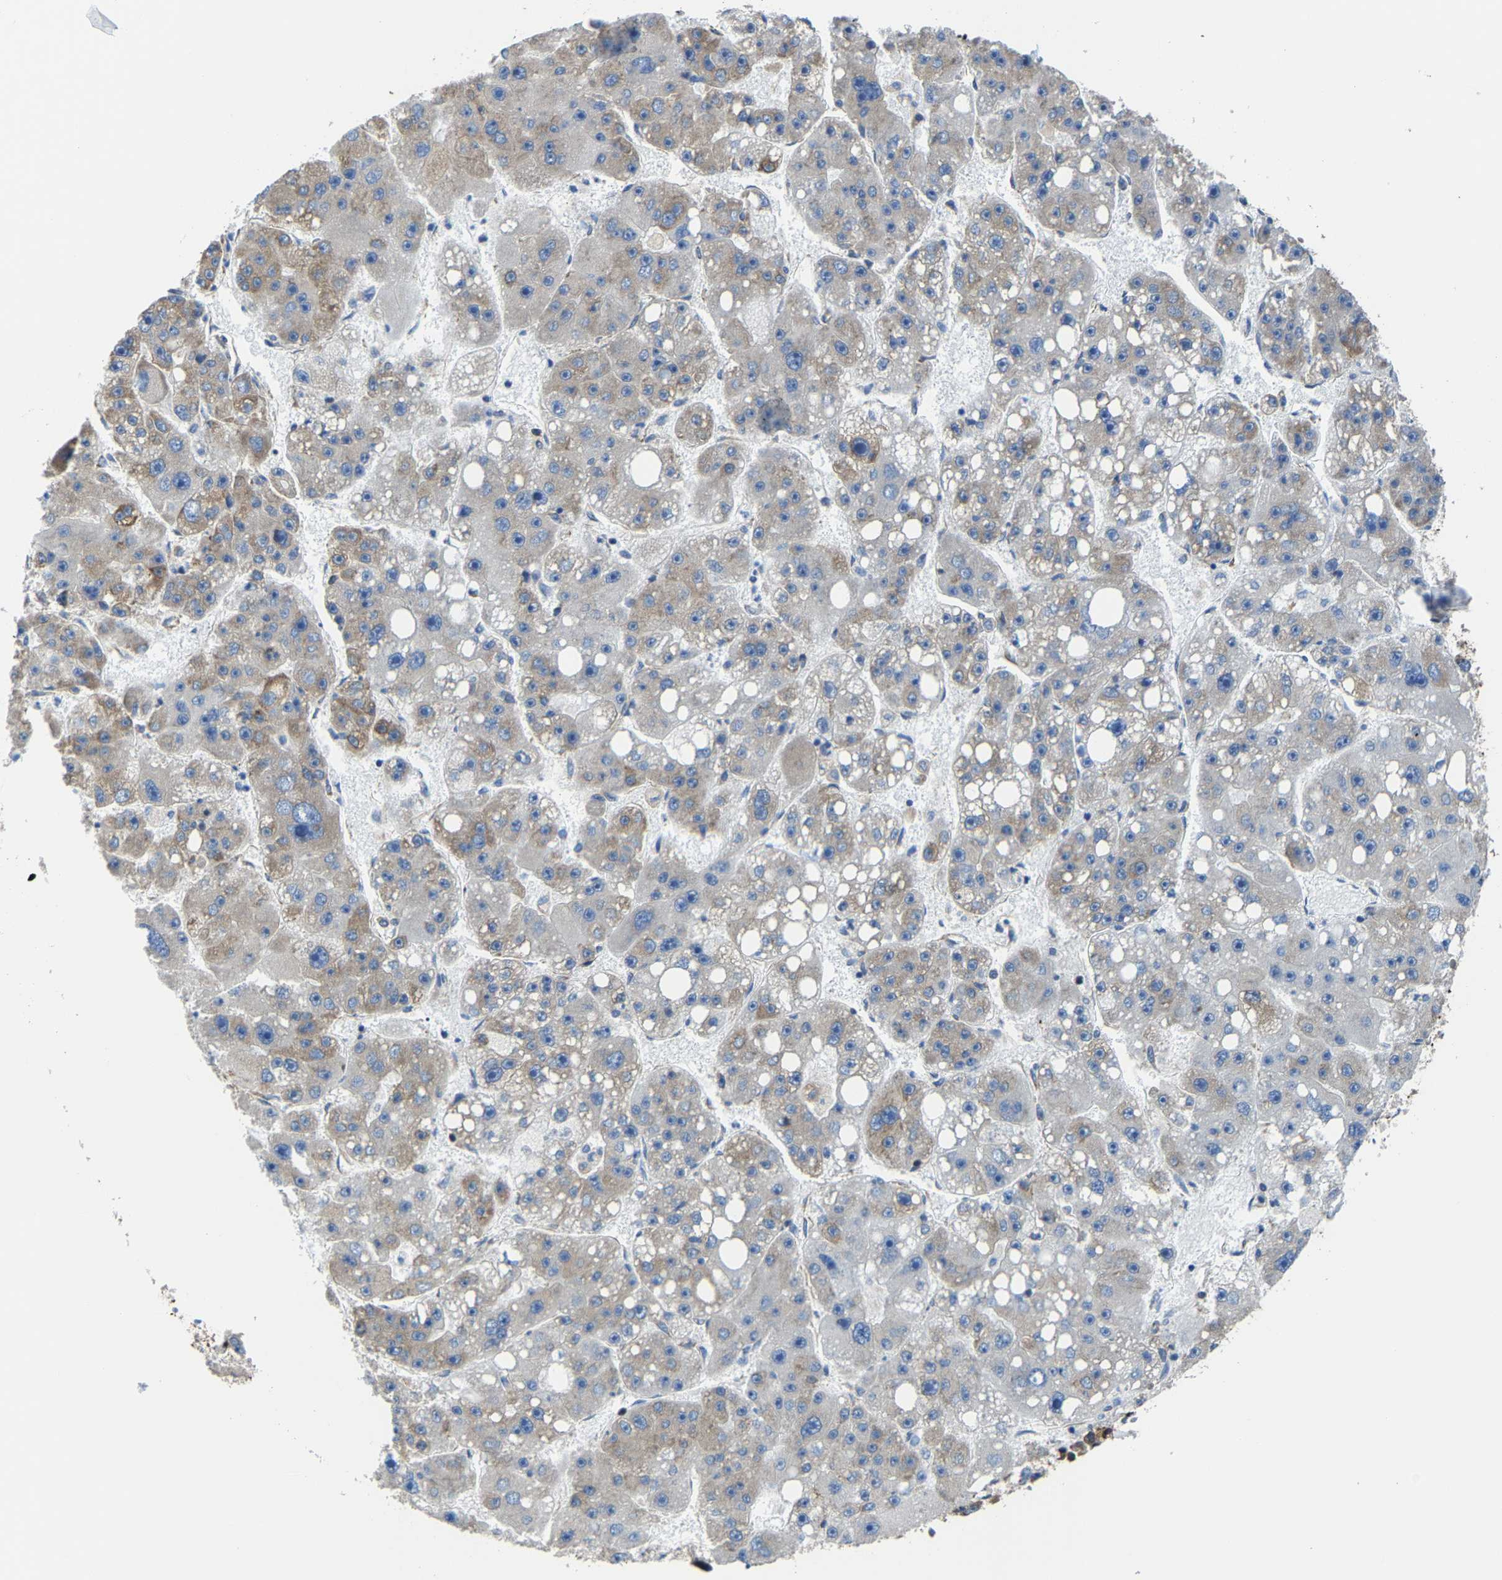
{"staining": {"intensity": "strong", "quantity": ">75%", "location": "cytoplasmic/membranous"}, "tissue": "liver cancer", "cell_type": "Tumor cells", "image_type": "cancer", "snomed": [{"axis": "morphology", "description": "Cholangiocarcinoma"}, {"axis": "topography", "description": "Liver"}], "caption": "Immunohistochemistry histopathology image of neoplastic tissue: human cholangiocarcinoma (liver) stained using immunohistochemistry (IHC) reveals high levels of strong protein expression localized specifically in the cytoplasmic/membranous of tumor cells, appearing as a cytoplasmic/membranous brown color.", "gene": "G3BP2", "patient": {"sex": "male", "age": 50}}